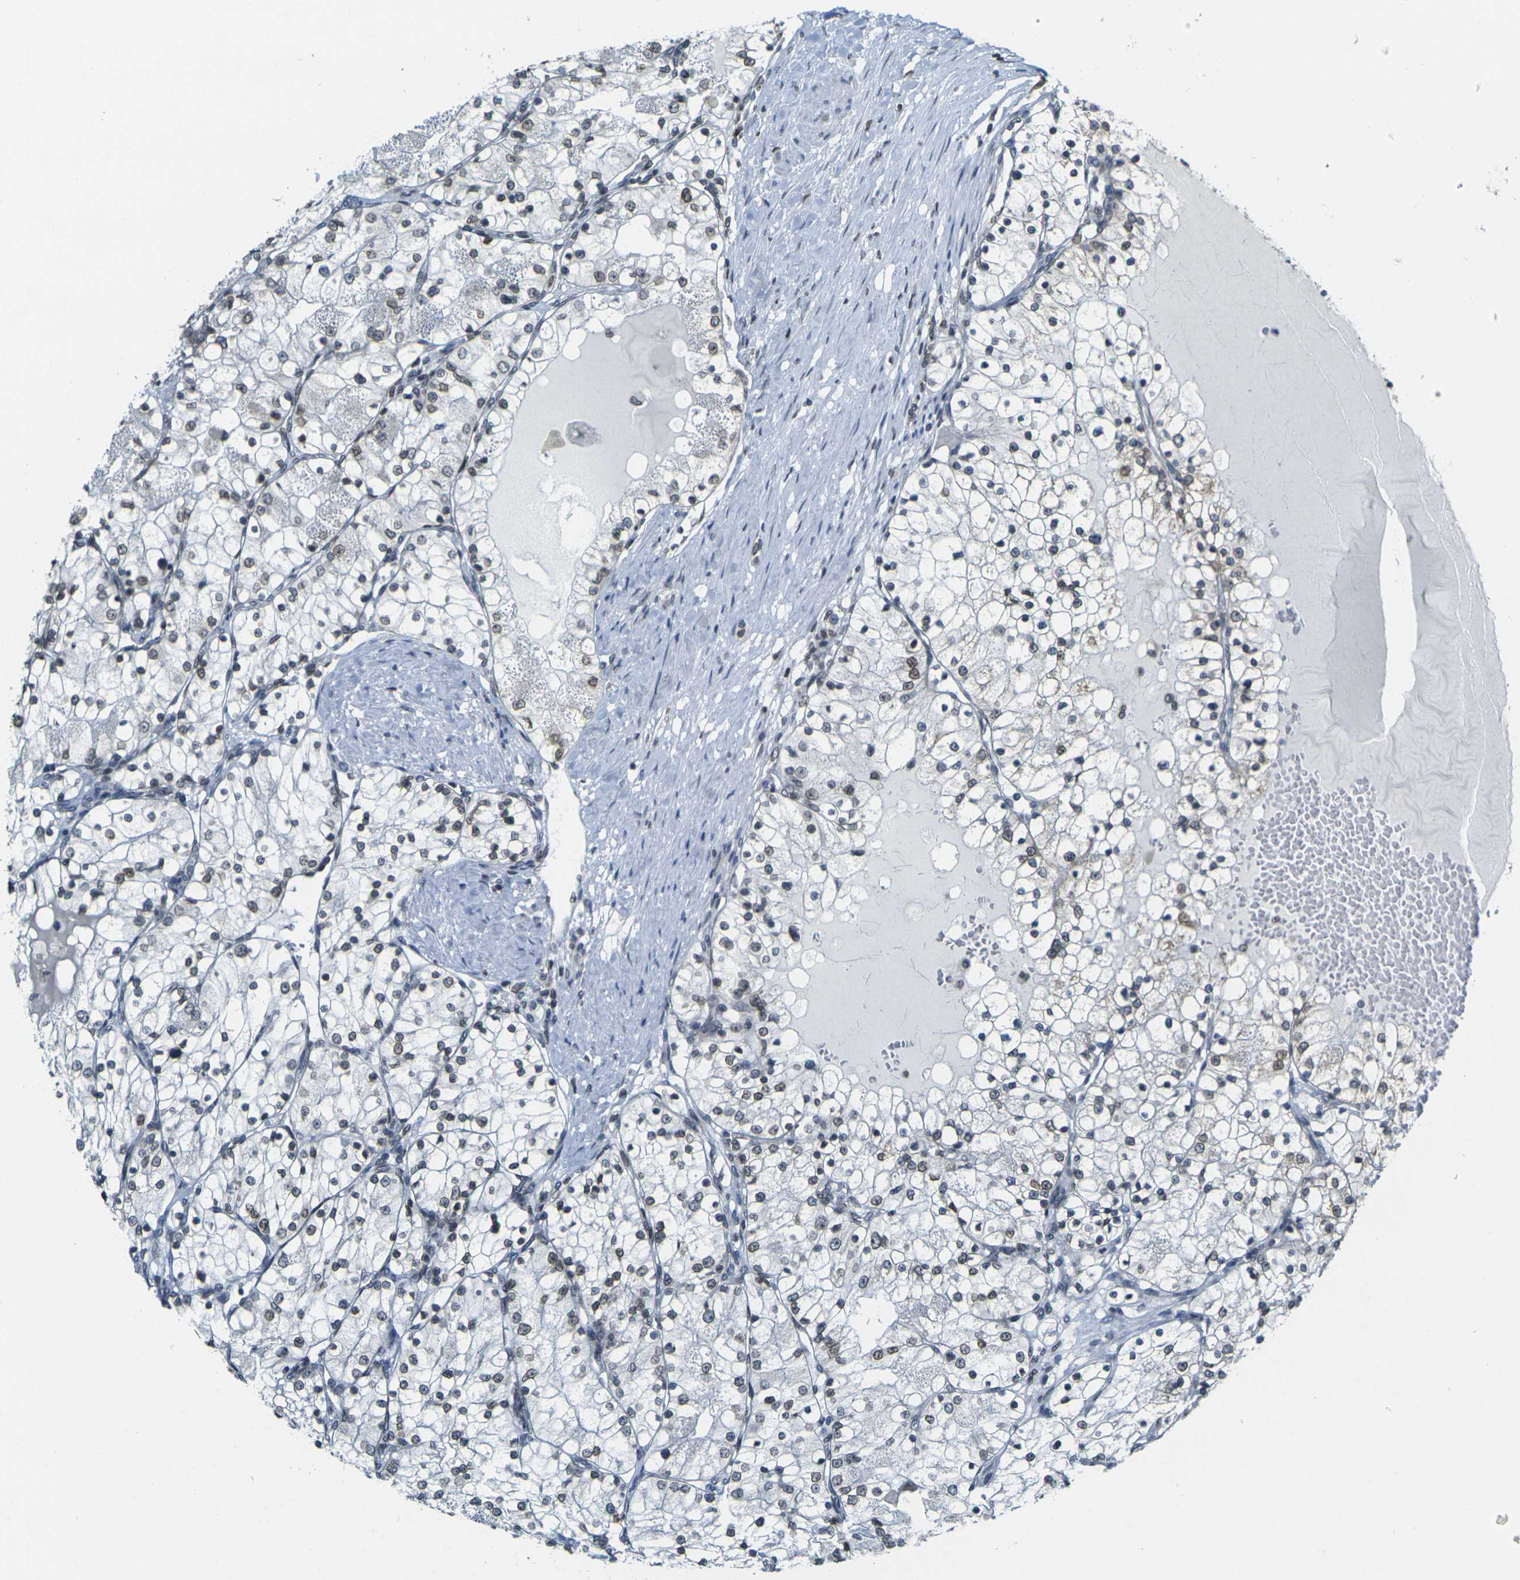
{"staining": {"intensity": "moderate", "quantity": "25%-75%", "location": "cytoplasmic/membranous,nuclear"}, "tissue": "renal cancer", "cell_type": "Tumor cells", "image_type": "cancer", "snomed": [{"axis": "morphology", "description": "Adenocarcinoma, NOS"}, {"axis": "topography", "description": "Kidney"}], "caption": "An image showing moderate cytoplasmic/membranous and nuclear positivity in approximately 25%-75% of tumor cells in renal cancer, as visualized by brown immunohistochemical staining.", "gene": "BRDT", "patient": {"sex": "male", "age": 68}}